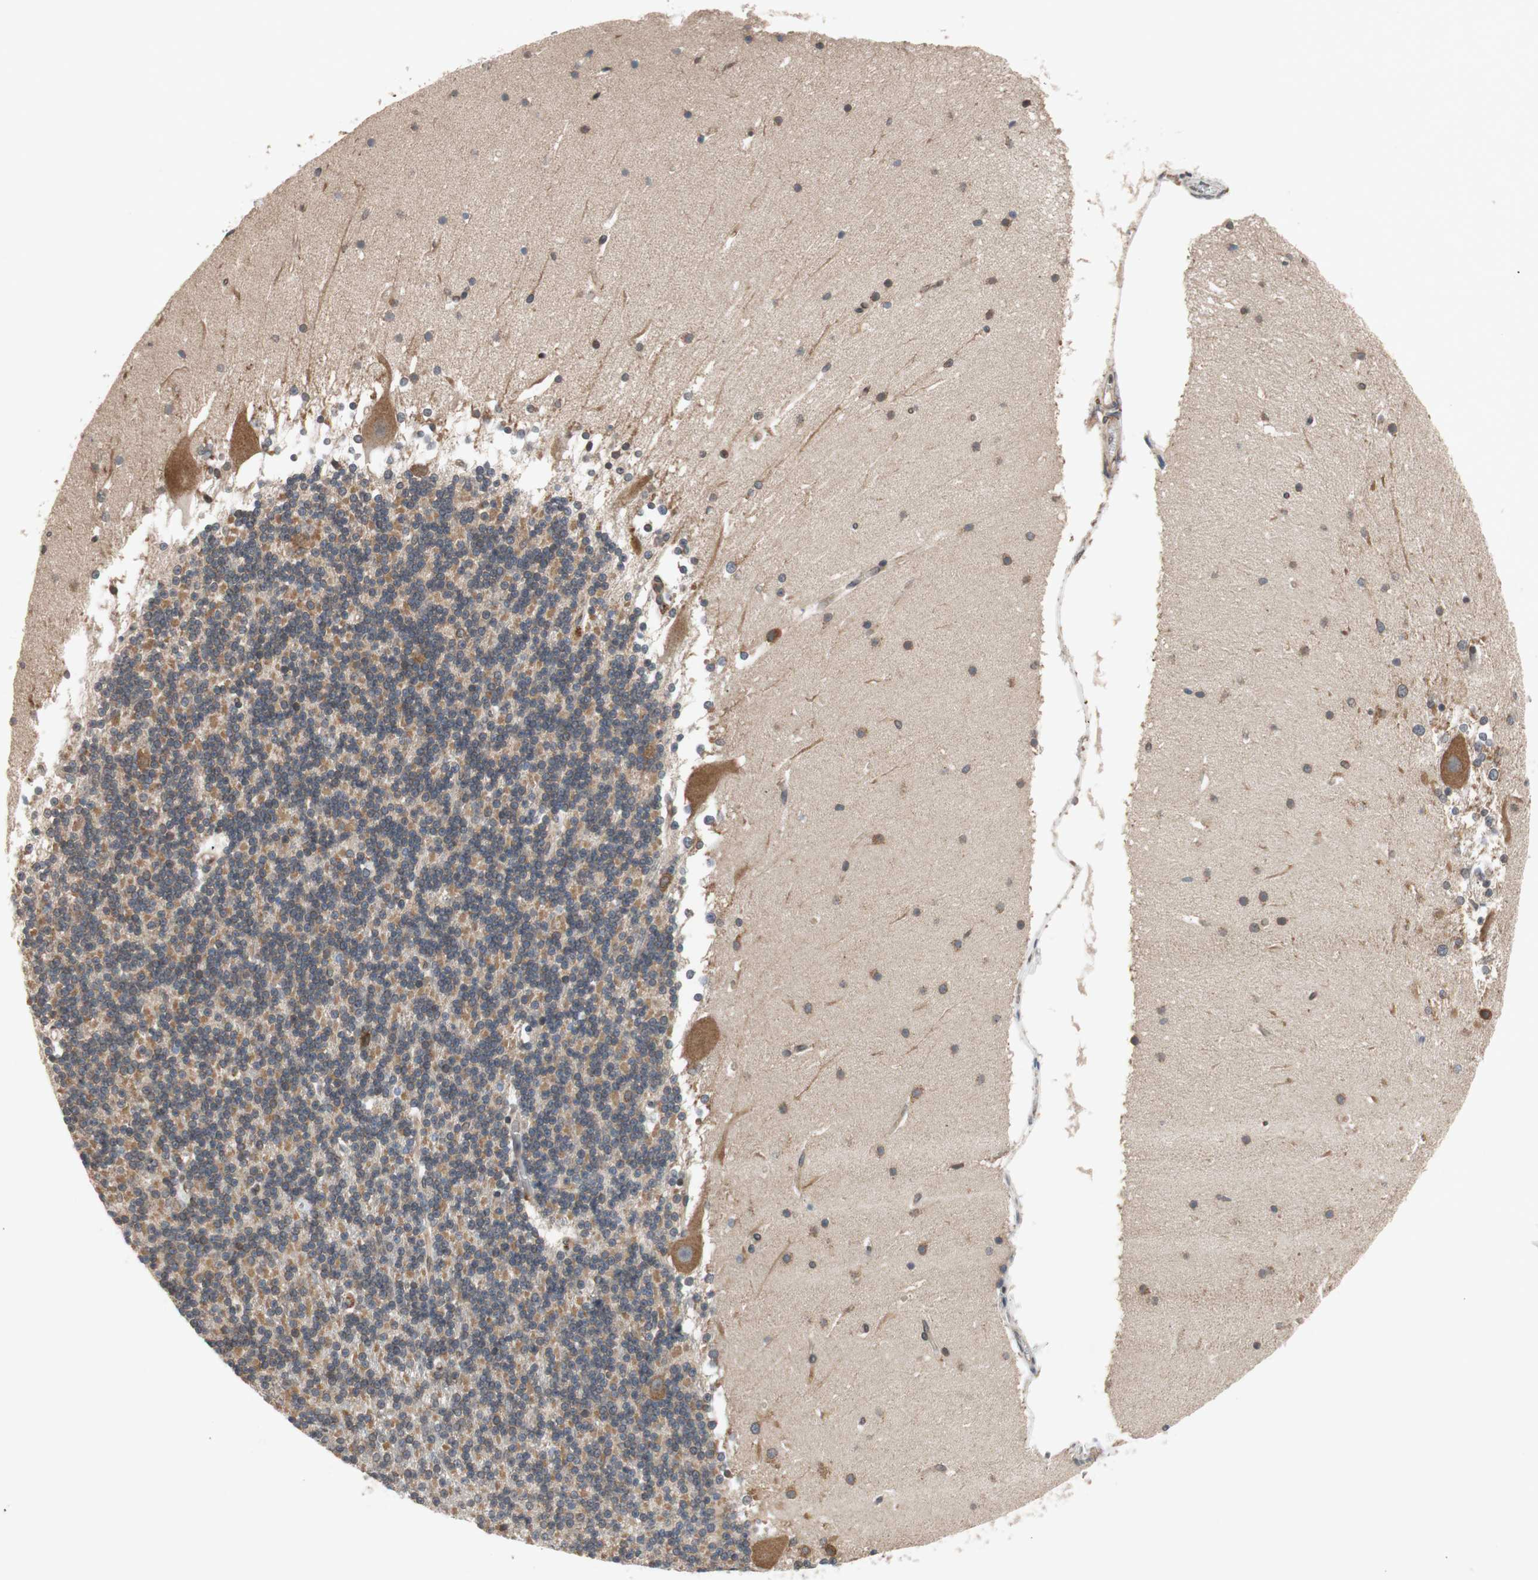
{"staining": {"intensity": "weak", "quantity": "25%-75%", "location": "cytoplasmic/membranous"}, "tissue": "cerebellum", "cell_type": "Cells in granular layer", "image_type": "normal", "snomed": [{"axis": "morphology", "description": "Normal tissue, NOS"}, {"axis": "topography", "description": "Cerebellum"}], "caption": "Weak cytoplasmic/membranous protein expression is appreciated in about 25%-75% of cells in granular layer in cerebellum. The staining was performed using DAB (3,3'-diaminobenzidine), with brown indicating positive protein expression. Nuclei are stained blue with hematoxylin.", "gene": "AUP1", "patient": {"sex": "female", "age": 19}}